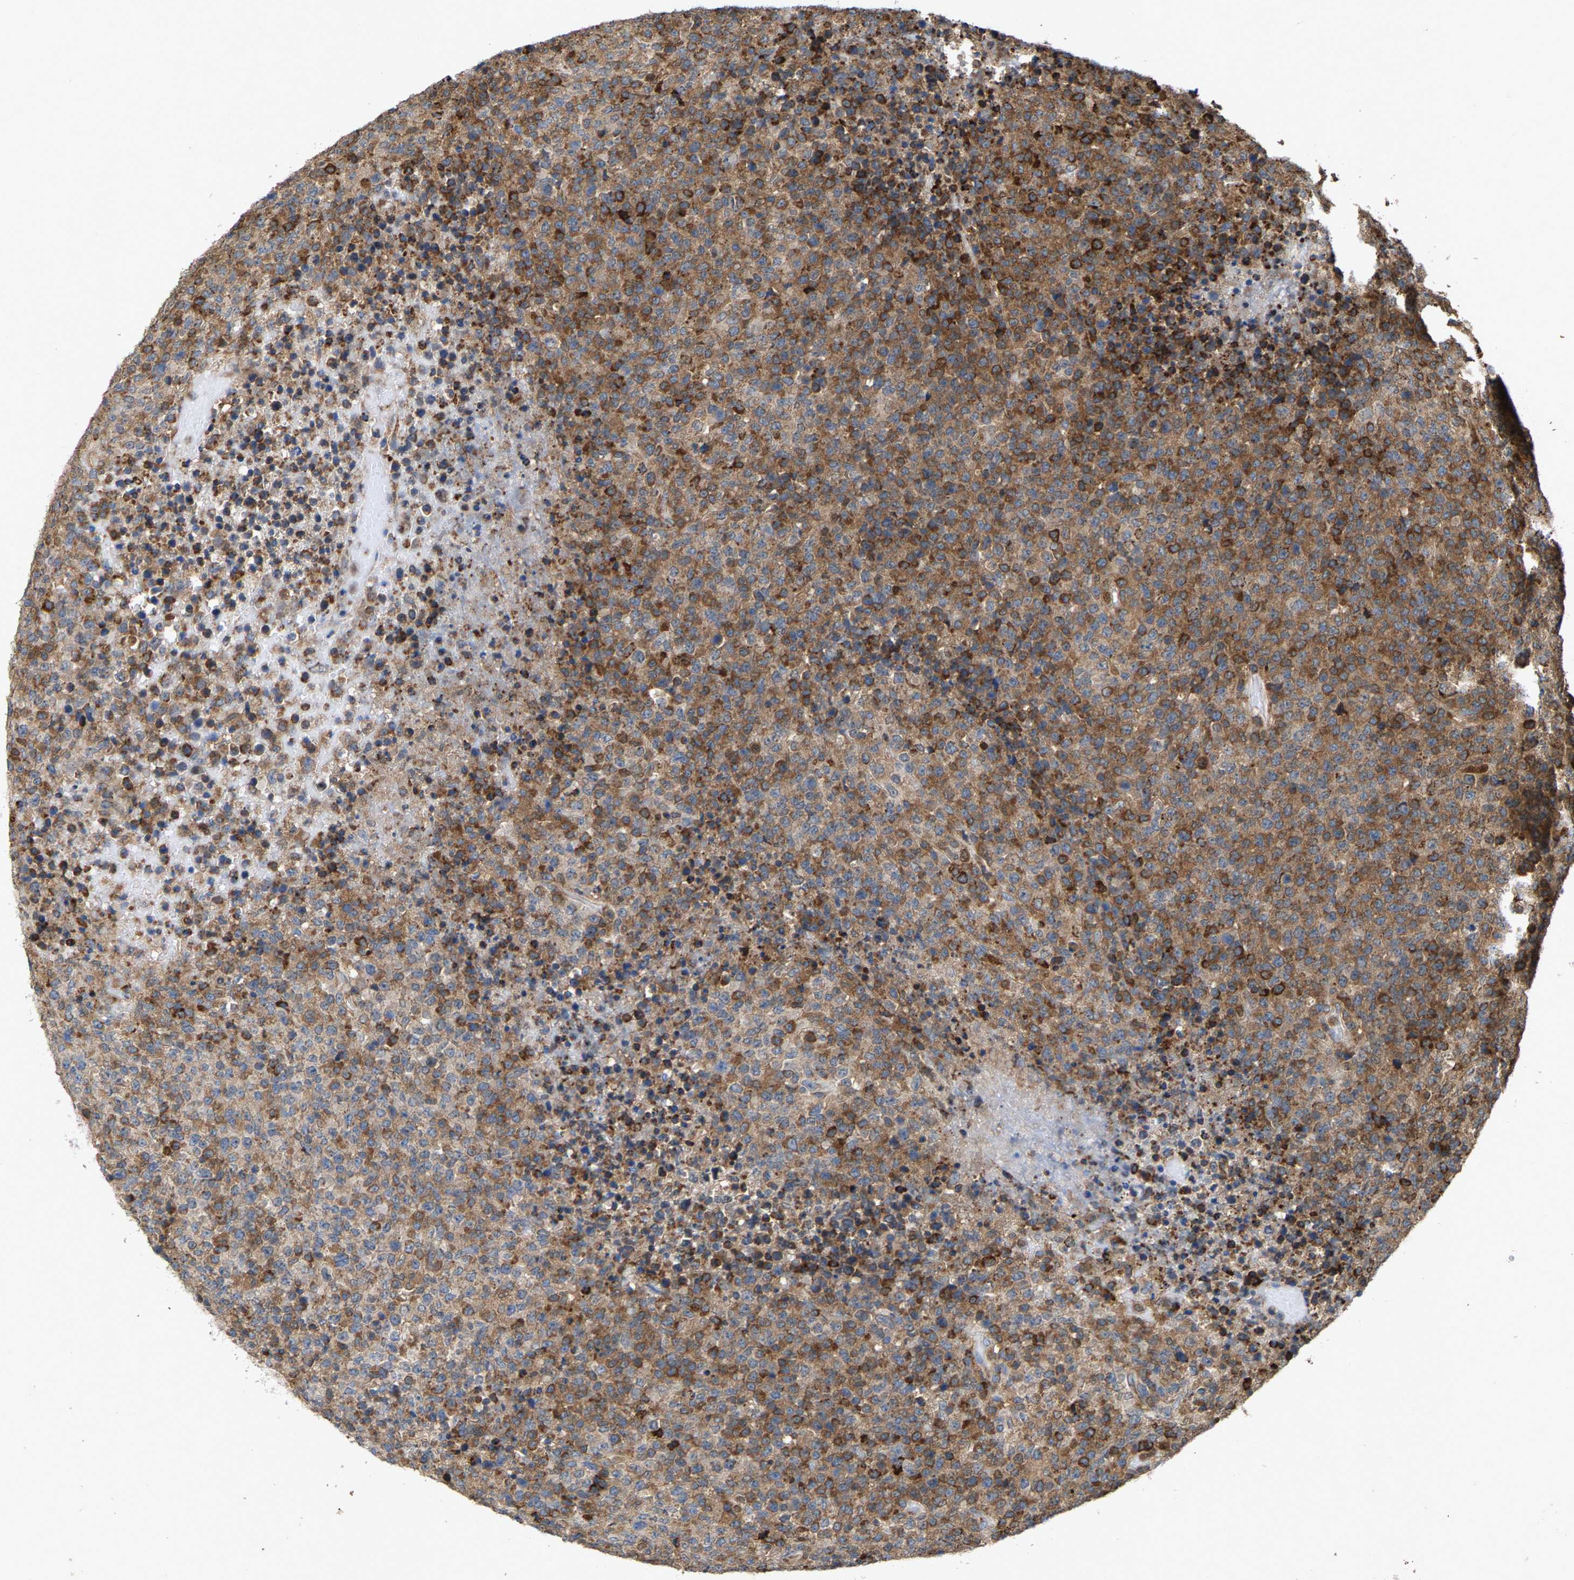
{"staining": {"intensity": "moderate", "quantity": ">75%", "location": "cytoplasmic/membranous"}, "tissue": "lymphoma", "cell_type": "Tumor cells", "image_type": "cancer", "snomed": [{"axis": "morphology", "description": "Malignant lymphoma, non-Hodgkin's type, High grade"}, {"axis": "topography", "description": "Lymph node"}], "caption": "Protein staining by immunohistochemistry (IHC) shows moderate cytoplasmic/membranous positivity in about >75% of tumor cells in malignant lymphoma, non-Hodgkin's type (high-grade).", "gene": "FGD3", "patient": {"sex": "male", "age": 13}}